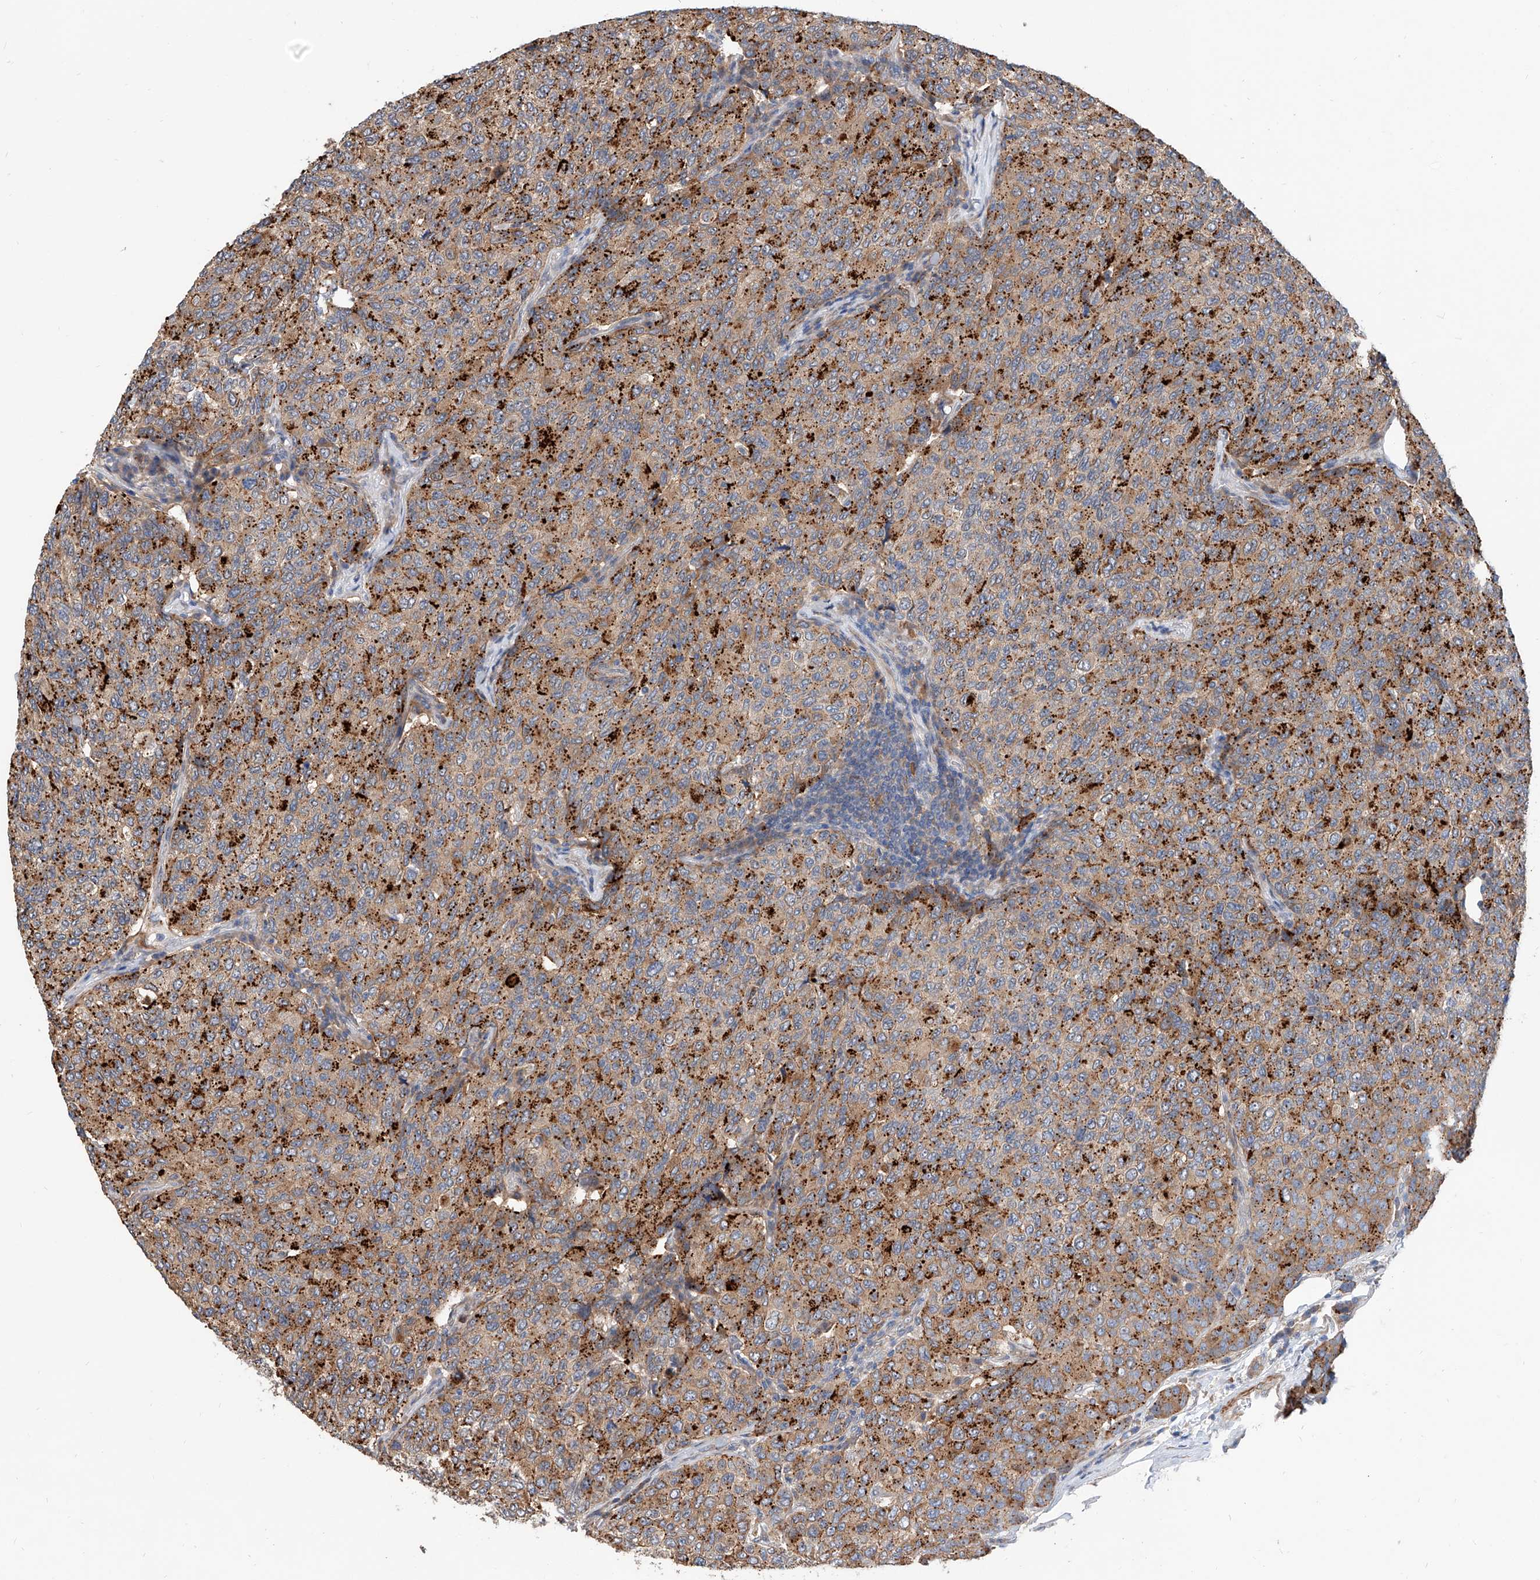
{"staining": {"intensity": "moderate", "quantity": ">75%", "location": "cytoplasmic/membranous"}, "tissue": "breast cancer", "cell_type": "Tumor cells", "image_type": "cancer", "snomed": [{"axis": "morphology", "description": "Duct carcinoma"}, {"axis": "topography", "description": "Breast"}], "caption": "Immunohistochemical staining of human infiltrating ductal carcinoma (breast) exhibits moderate cytoplasmic/membranous protein expression in about >75% of tumor cells.", "gene": "MAGEE2", "patient": {"sex": "female", "age": 55}}